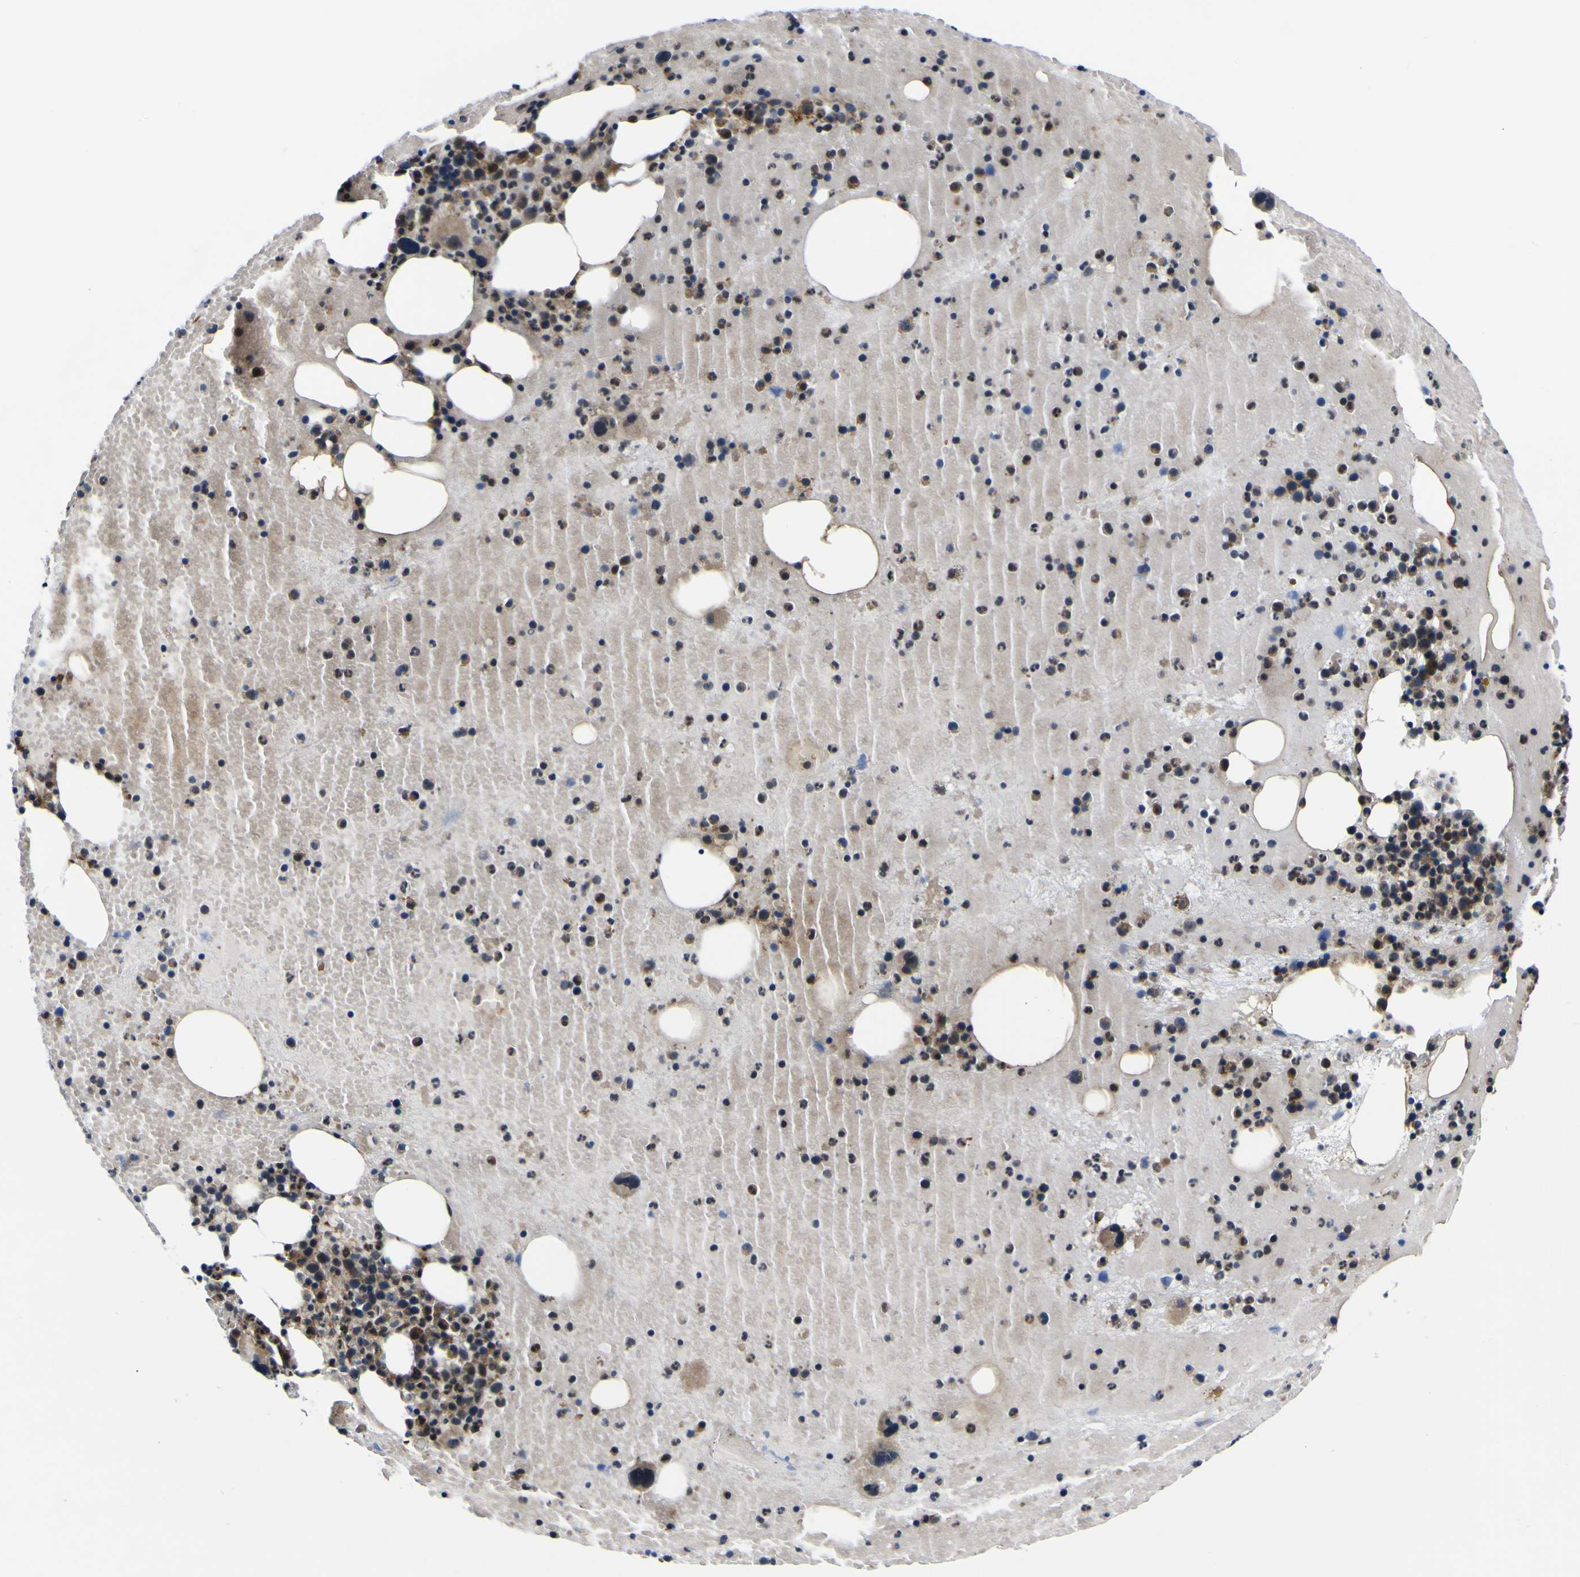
{"staining": {"intensity": "moderate", "quantity": "25%-75%", "location": "cytoplasmic/membranous"}, "tissue": "bone marrow", "cell_type": "Hematopoietic cells", "image_type": "normal", "snomed": [{"axis": "morphology", "description": "Normal tissue, NOS"}, {"axis": "morphology", "description": "Inflammation, NOS"}, {"axis": "topography", "description": "Bone marrow"}], "caption": "A brown stain shows moderate cytoplasmic/membranous positivity of a protein in hematopoietic cells of benign bone marrow. Using DAB (3,3'-diaminobenzidine) (brown) and hematoxylin (blue) stains, captured at high magnification using brightfield microscopy.", "gene": "POSTN", "patient": {"sex": "male", "age": 43}}